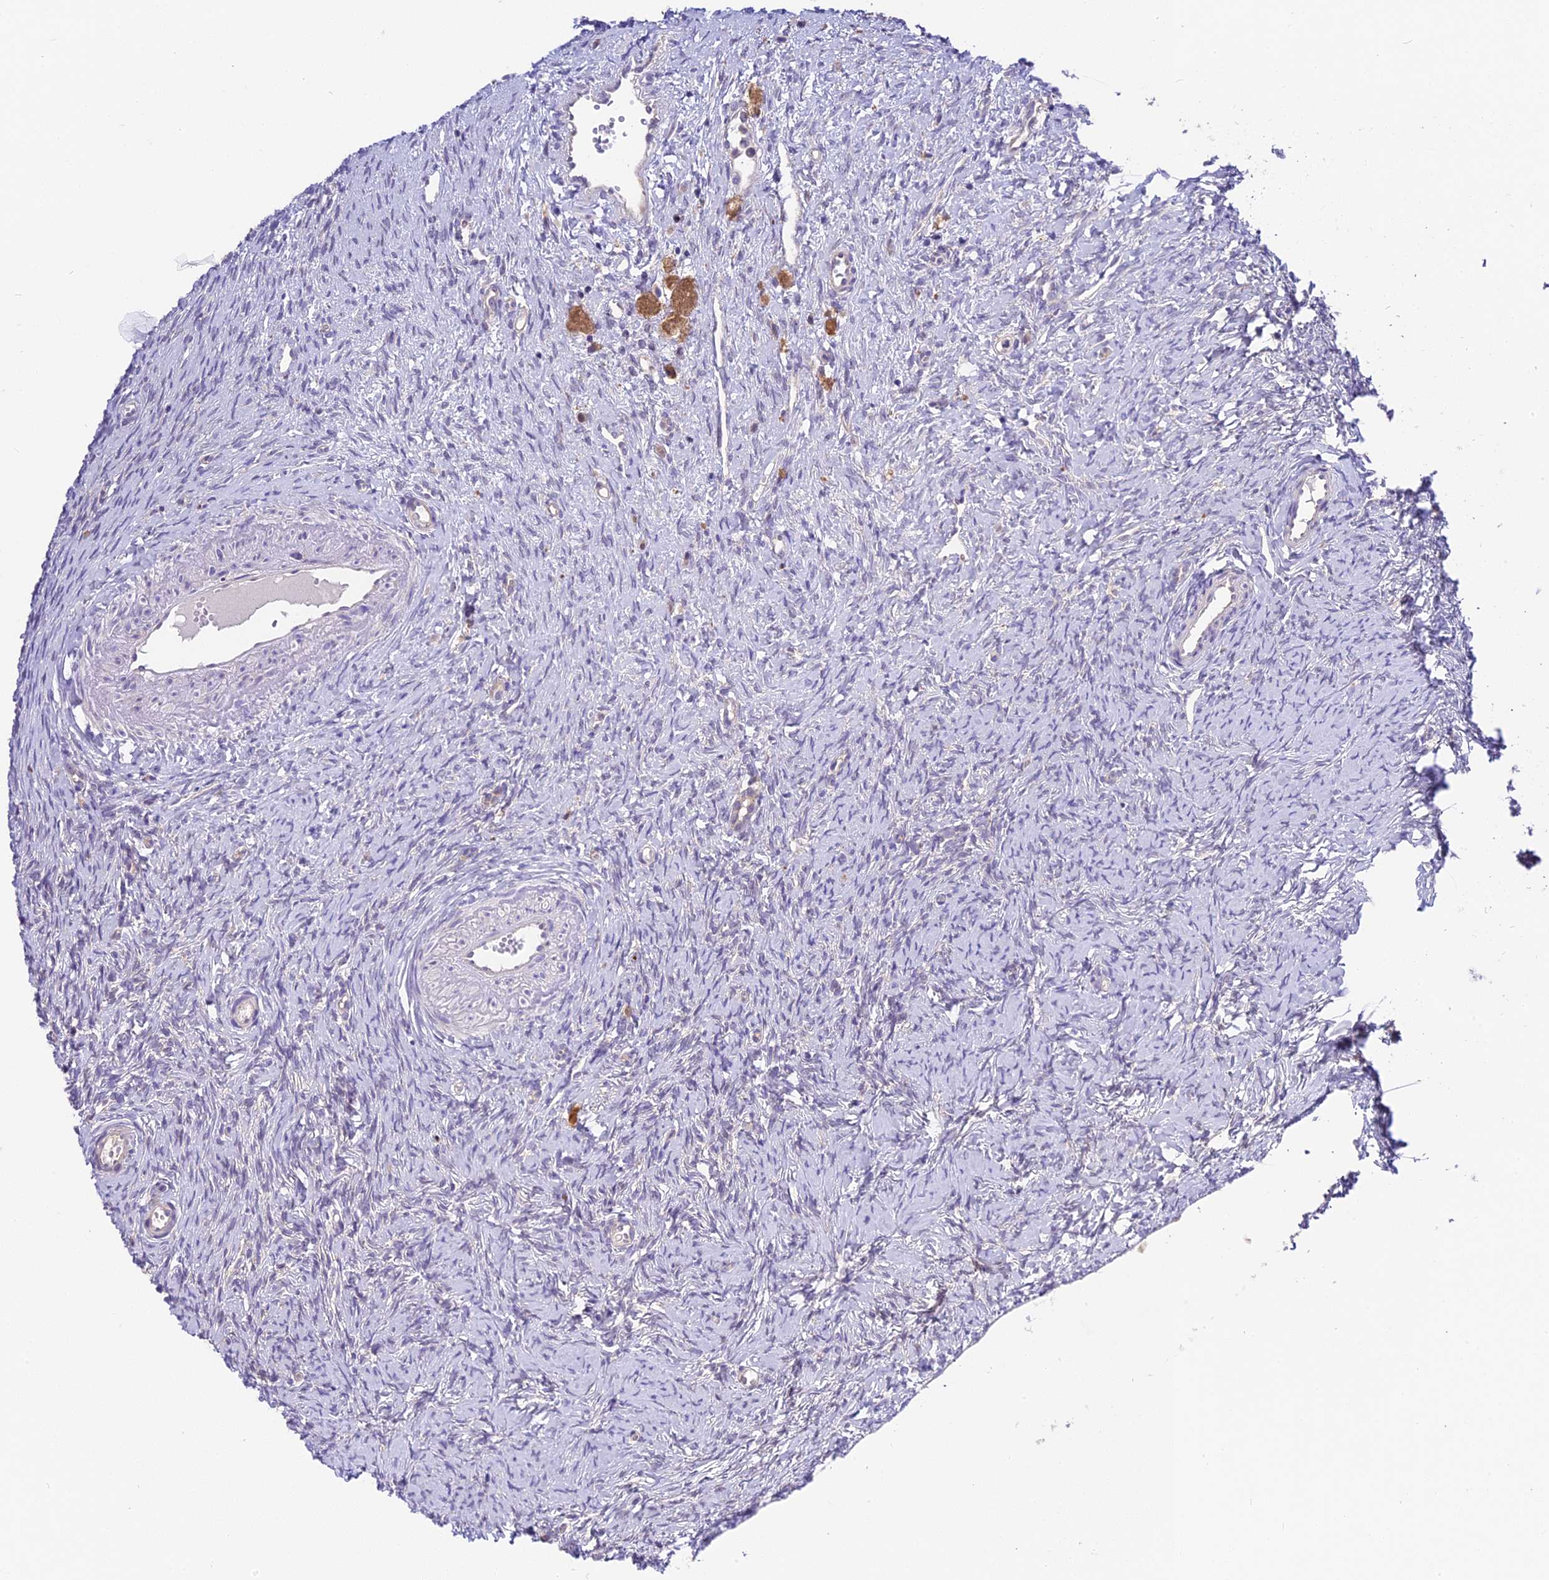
{"staining": {"intensity": "weak", "quantity": "<25%", "location": "cytoplasmic/membranous,nuclear"}, "tissue": "ovary", "cell_type": "Follicle cells", "image_type": "normal", "snomed": [{"axis": "morphology", "description": "Normal tissue, NOS"}, {"axis": "topography", "description": "Ovary"}], "caption": "A photomicrograph of ovary stained for a protein demonstrates no brown staining in follicle cells. (DAB IHC, high magnification).", "gene": "BSCL2", "patient": {"sex": "female", "age": 51}}